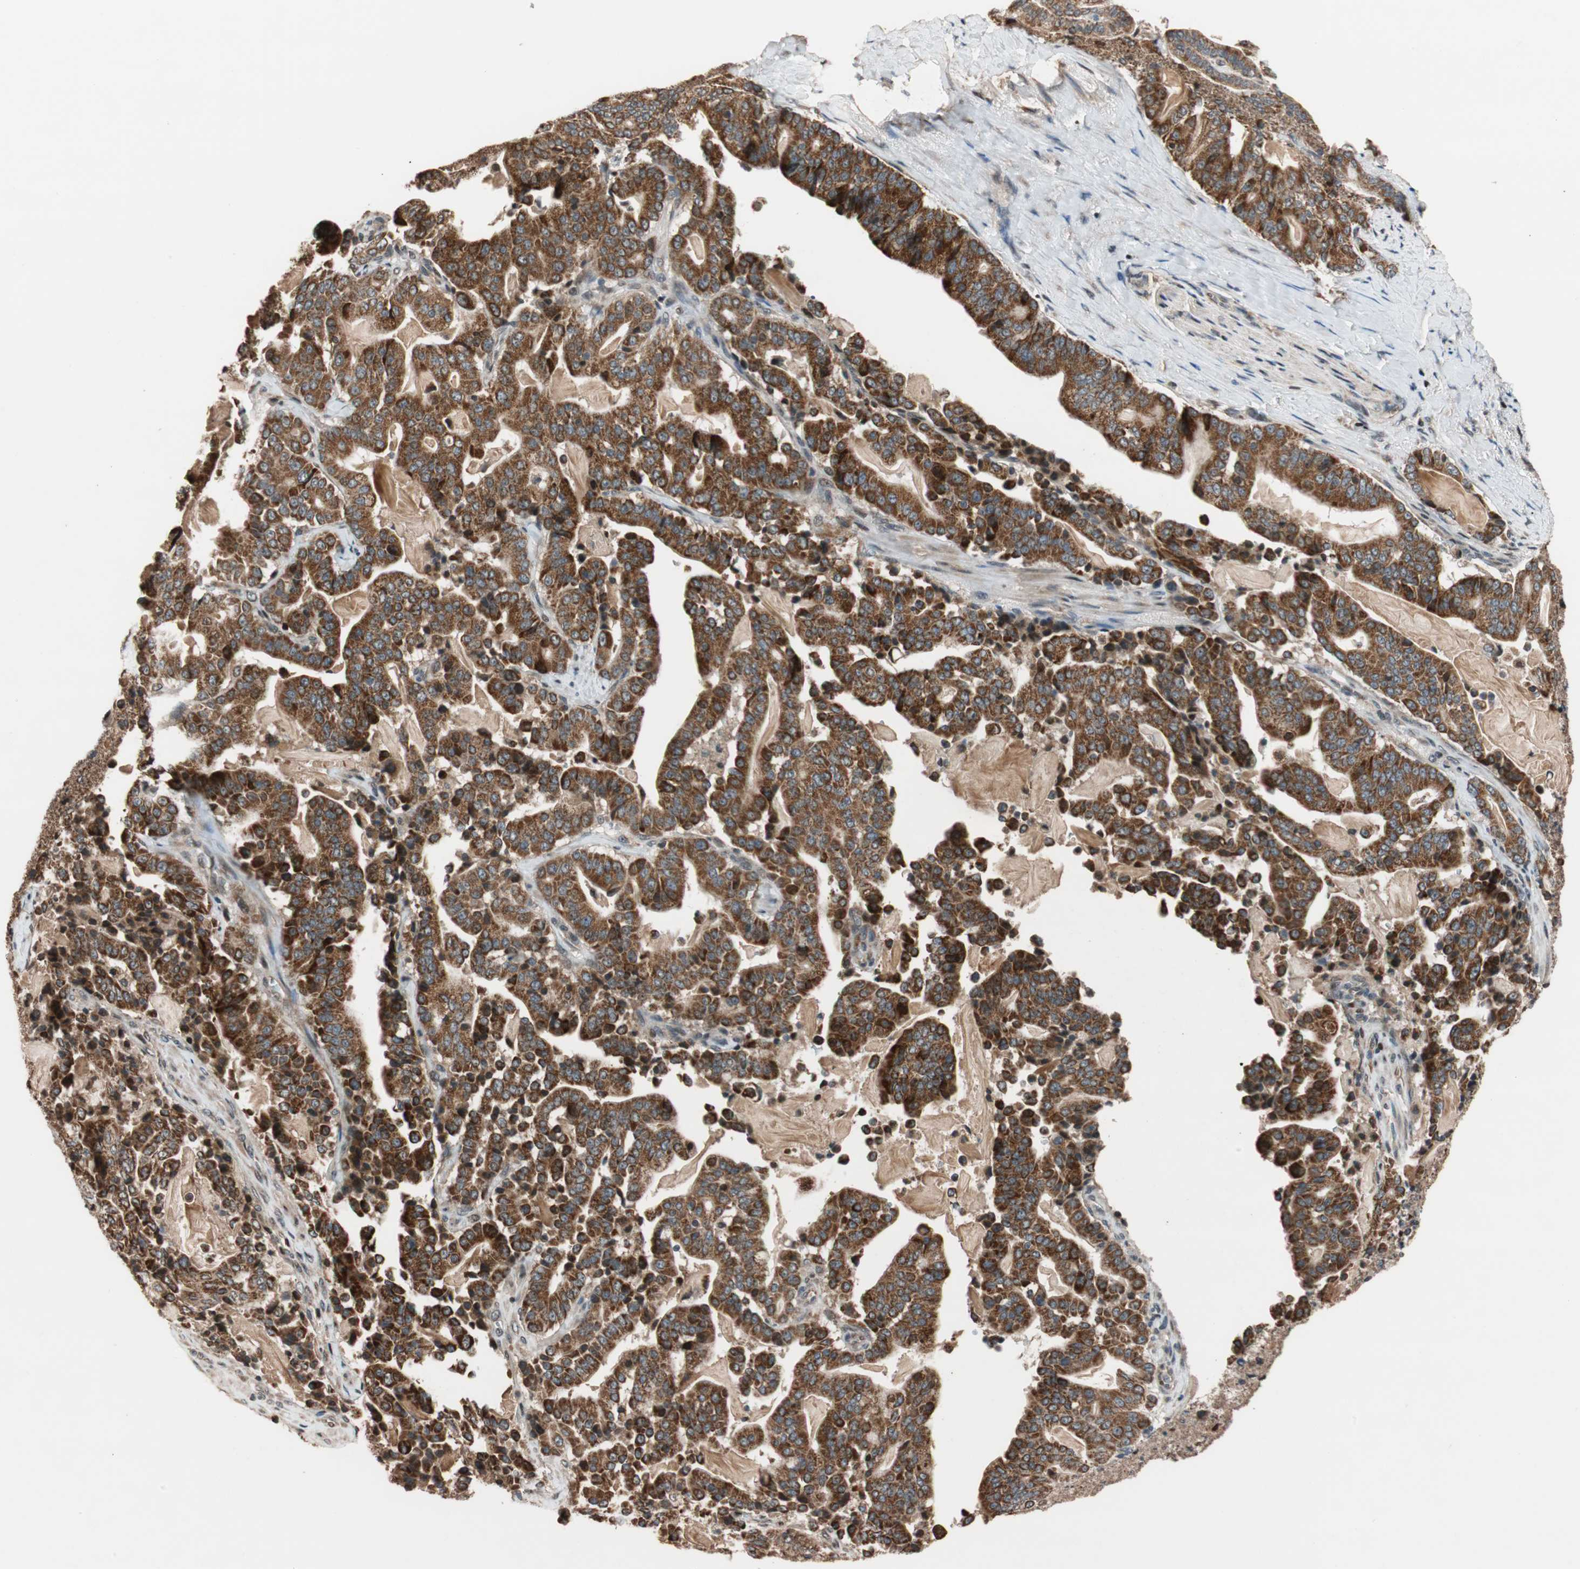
{"staining": {"intensity": "strong", "quantity": ">75%", "location": "cytoplasmic/membranous"}, "tissue": "pancreatic cancer", "cell_type": "Tumor cells", "image_type": "cancer", "snomed": [{"axis": "morphology", "description": "Adenocarcinoma, NOS"}, {"axis": "topography", "description": "Pancreas"}], "caption": "The image exhibits immunohistochemical staining of pancreatic cancer. There is strong cytoplasmic/membranous positivity is identified in about >75% of tumor cells.", "gene": "HECW1", "patient": {"sex": "male", "age": 63}}